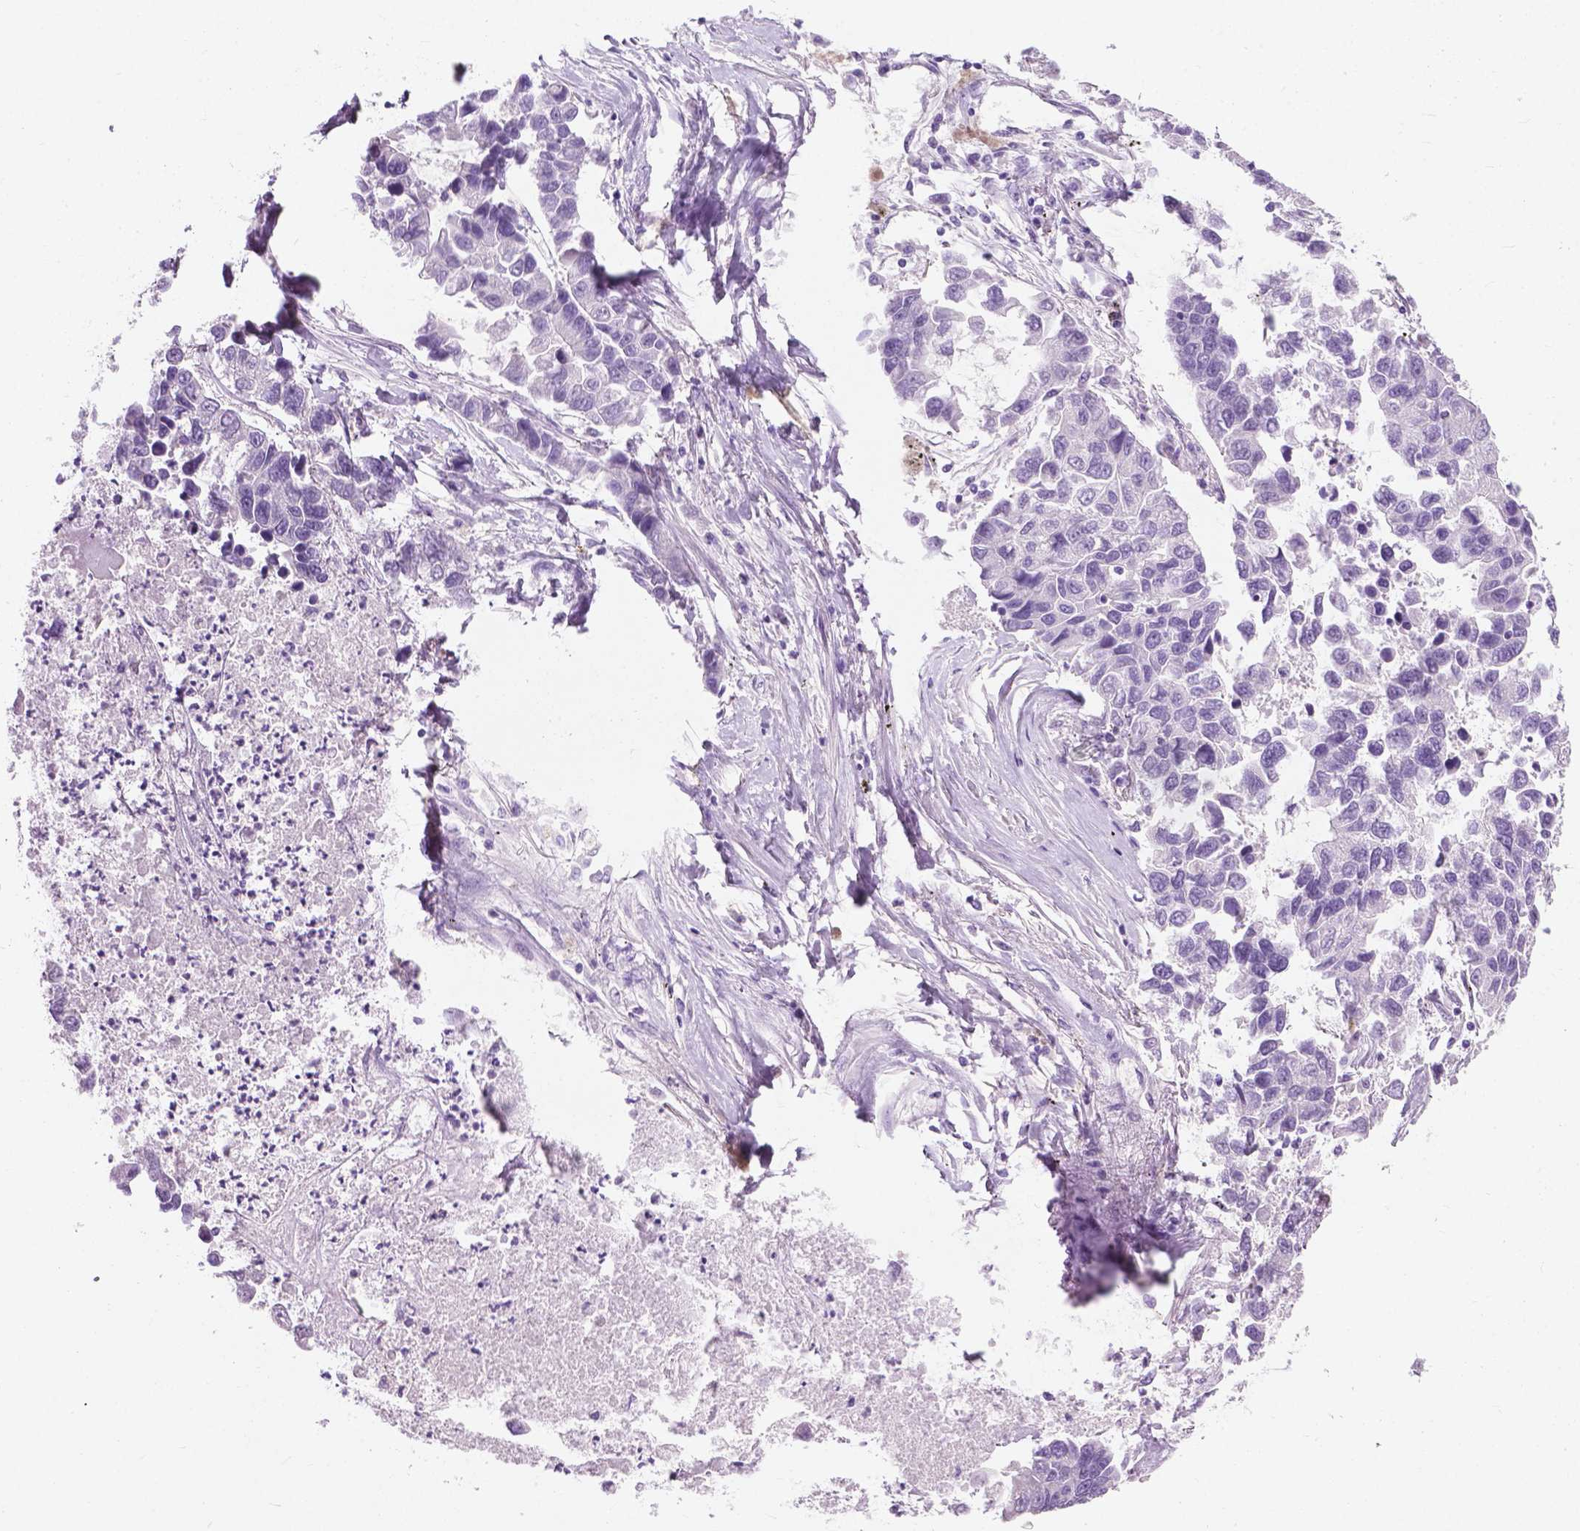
{"staining": {"intensity": "negative", "quantity": "none", "location": "none"}, "tissue": "lung cancer", "cell_type": "Tumor cells", "image_type": "cancer", "snomed": [{"axis": "morphology", "description": "Adenocarcinoma, NOS"}, {"axis": "topography", "description": "Bronchus"}, {"axis": "topography", "description": "Lung"}], "caption": "Tumor cells are negative for brown protein staining in lung adenocarcinoma.", "gene": "KRT73", "patient": {"sex": "female", "age": 51}}